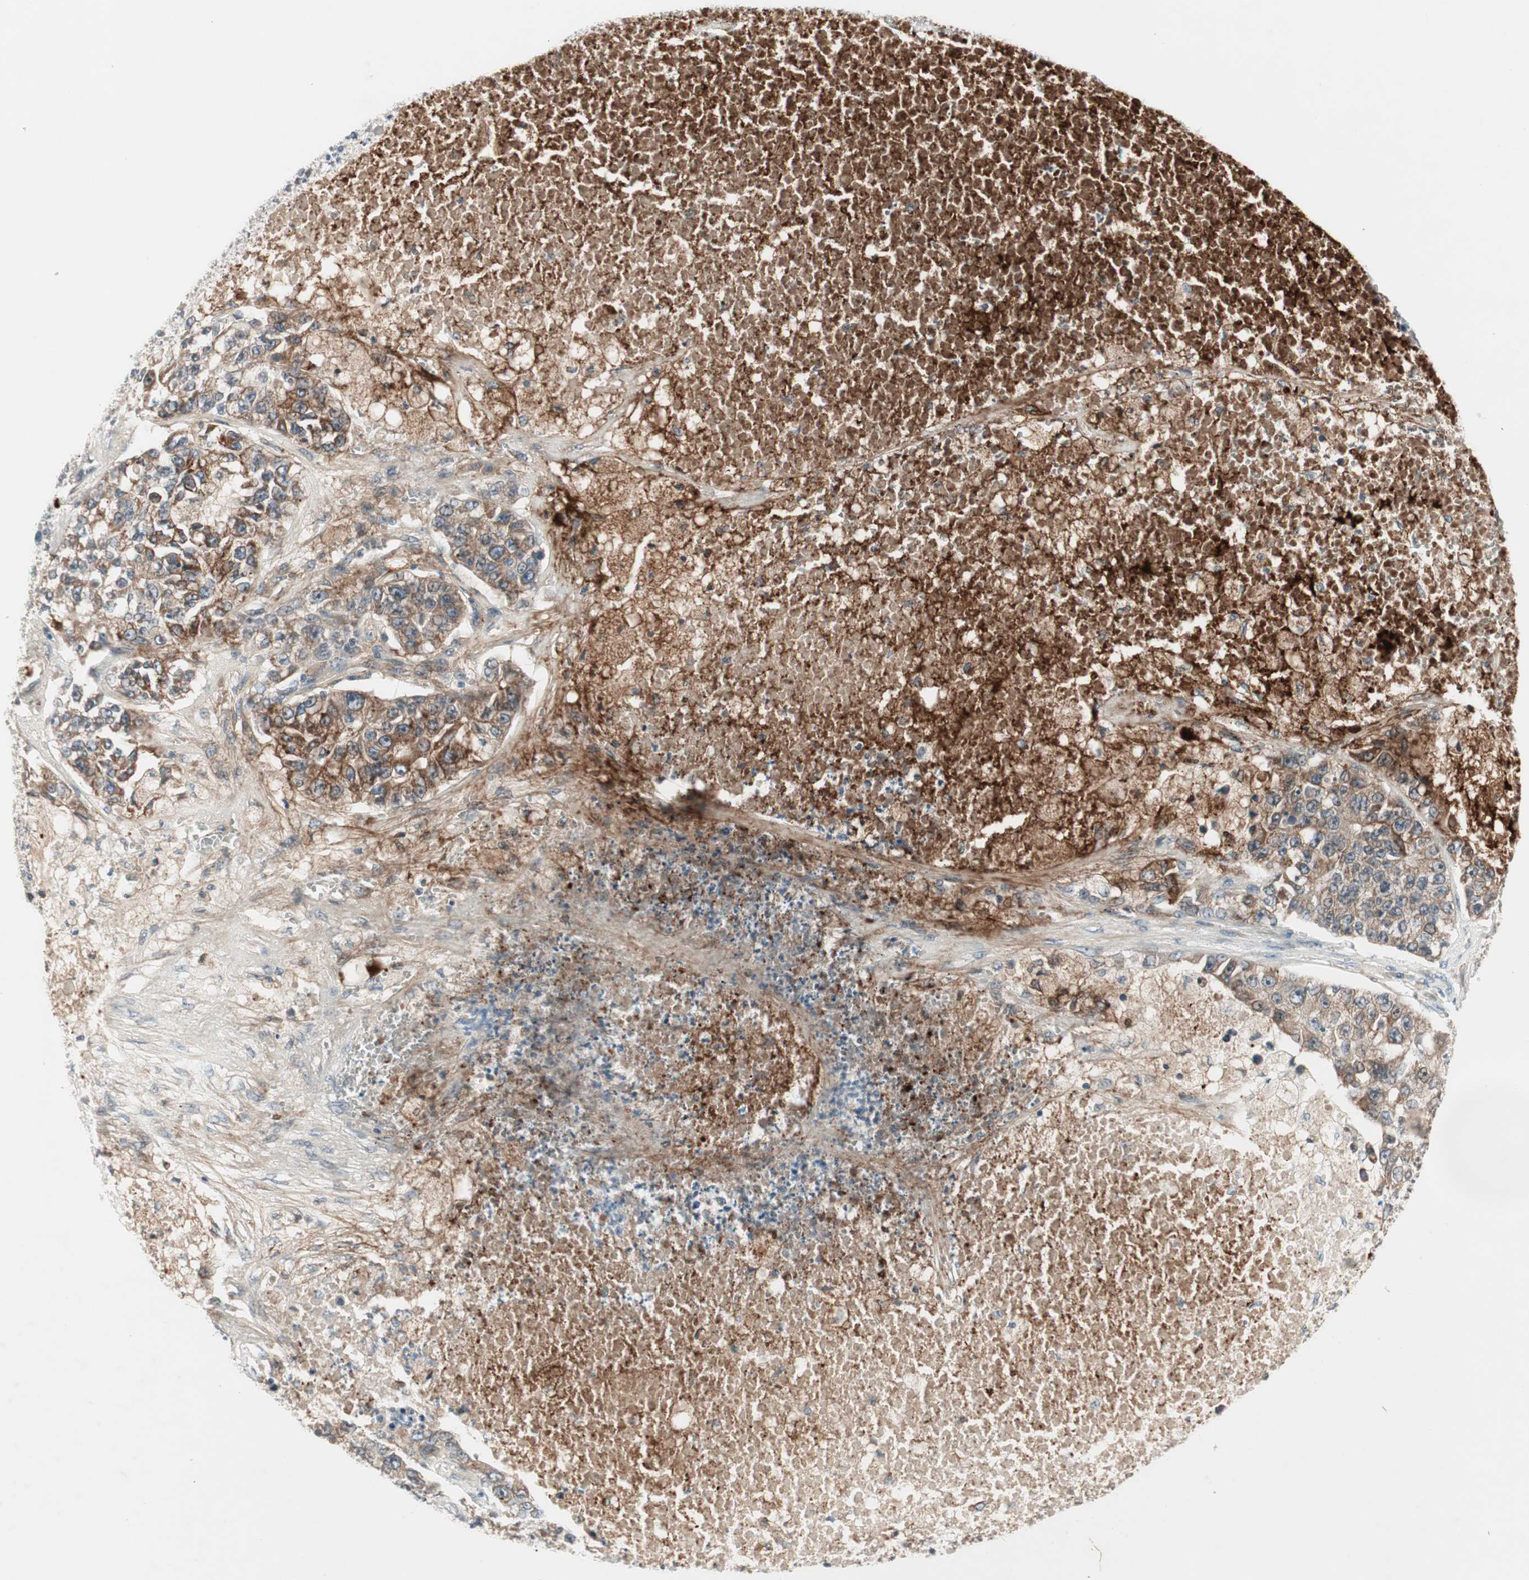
{"staining": {"intensity": "moderate", "quantity": ">75%", "location": "cytoplasmic/membranous"}, "tissue": "lung cancer", "cell_type": "Tumor cells", "image_type": "cancer", "snomed": [{"axis": "morphology", "description": "Adenocarcinoma, NOS"}, {"axis": "topography", "description": "Lung"}], "caption": "Protein staining displays moderate cytoplasmic/membranous positivity in approximately >75% of tumor cells in lung cancer (adenocarcinoma).", "gene": "PGBD1", "patient": {"sex": "male", "age": 49}}